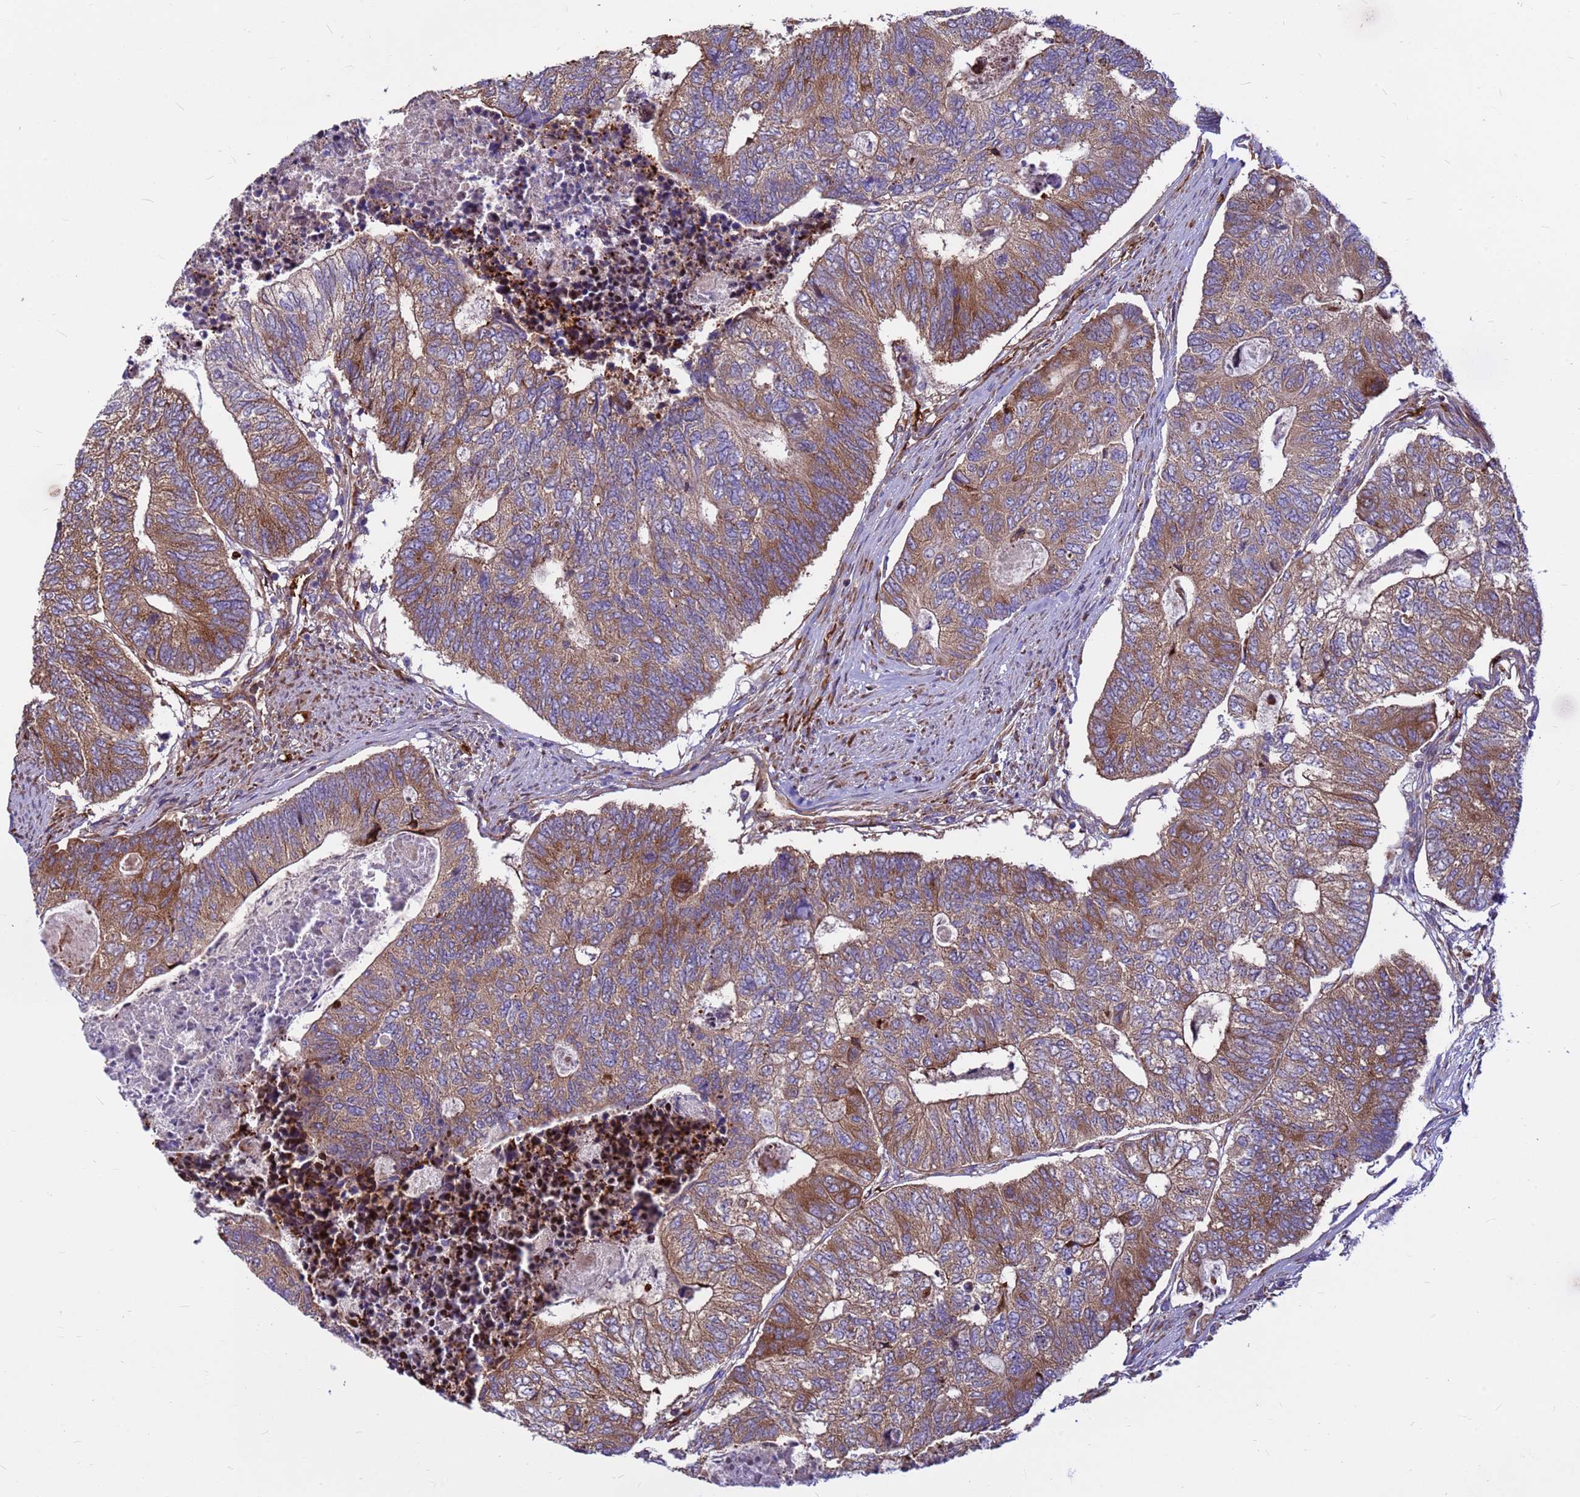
{"staining": {"intensity": "moderate", "quantity": ">75%", "location": "cytoplasmic/membranous"}, "tissue": "colorectal cancer", "cell_type": "Tumor cells", "image_type": "cancer", "snomed": [{"axis": "morphology", "description": "Adenocarcinoma, NOS"}, {"axis": "topography", "description": "Colon"}], "caption": "This is a histology image of immunohistochemistry staining of colorectal cancer, which shows moderate staining in the cytoplasmic/membranous of tumor cells.", "gene": "ZNF669", "patient": {"sex": "female", "age": 67}}